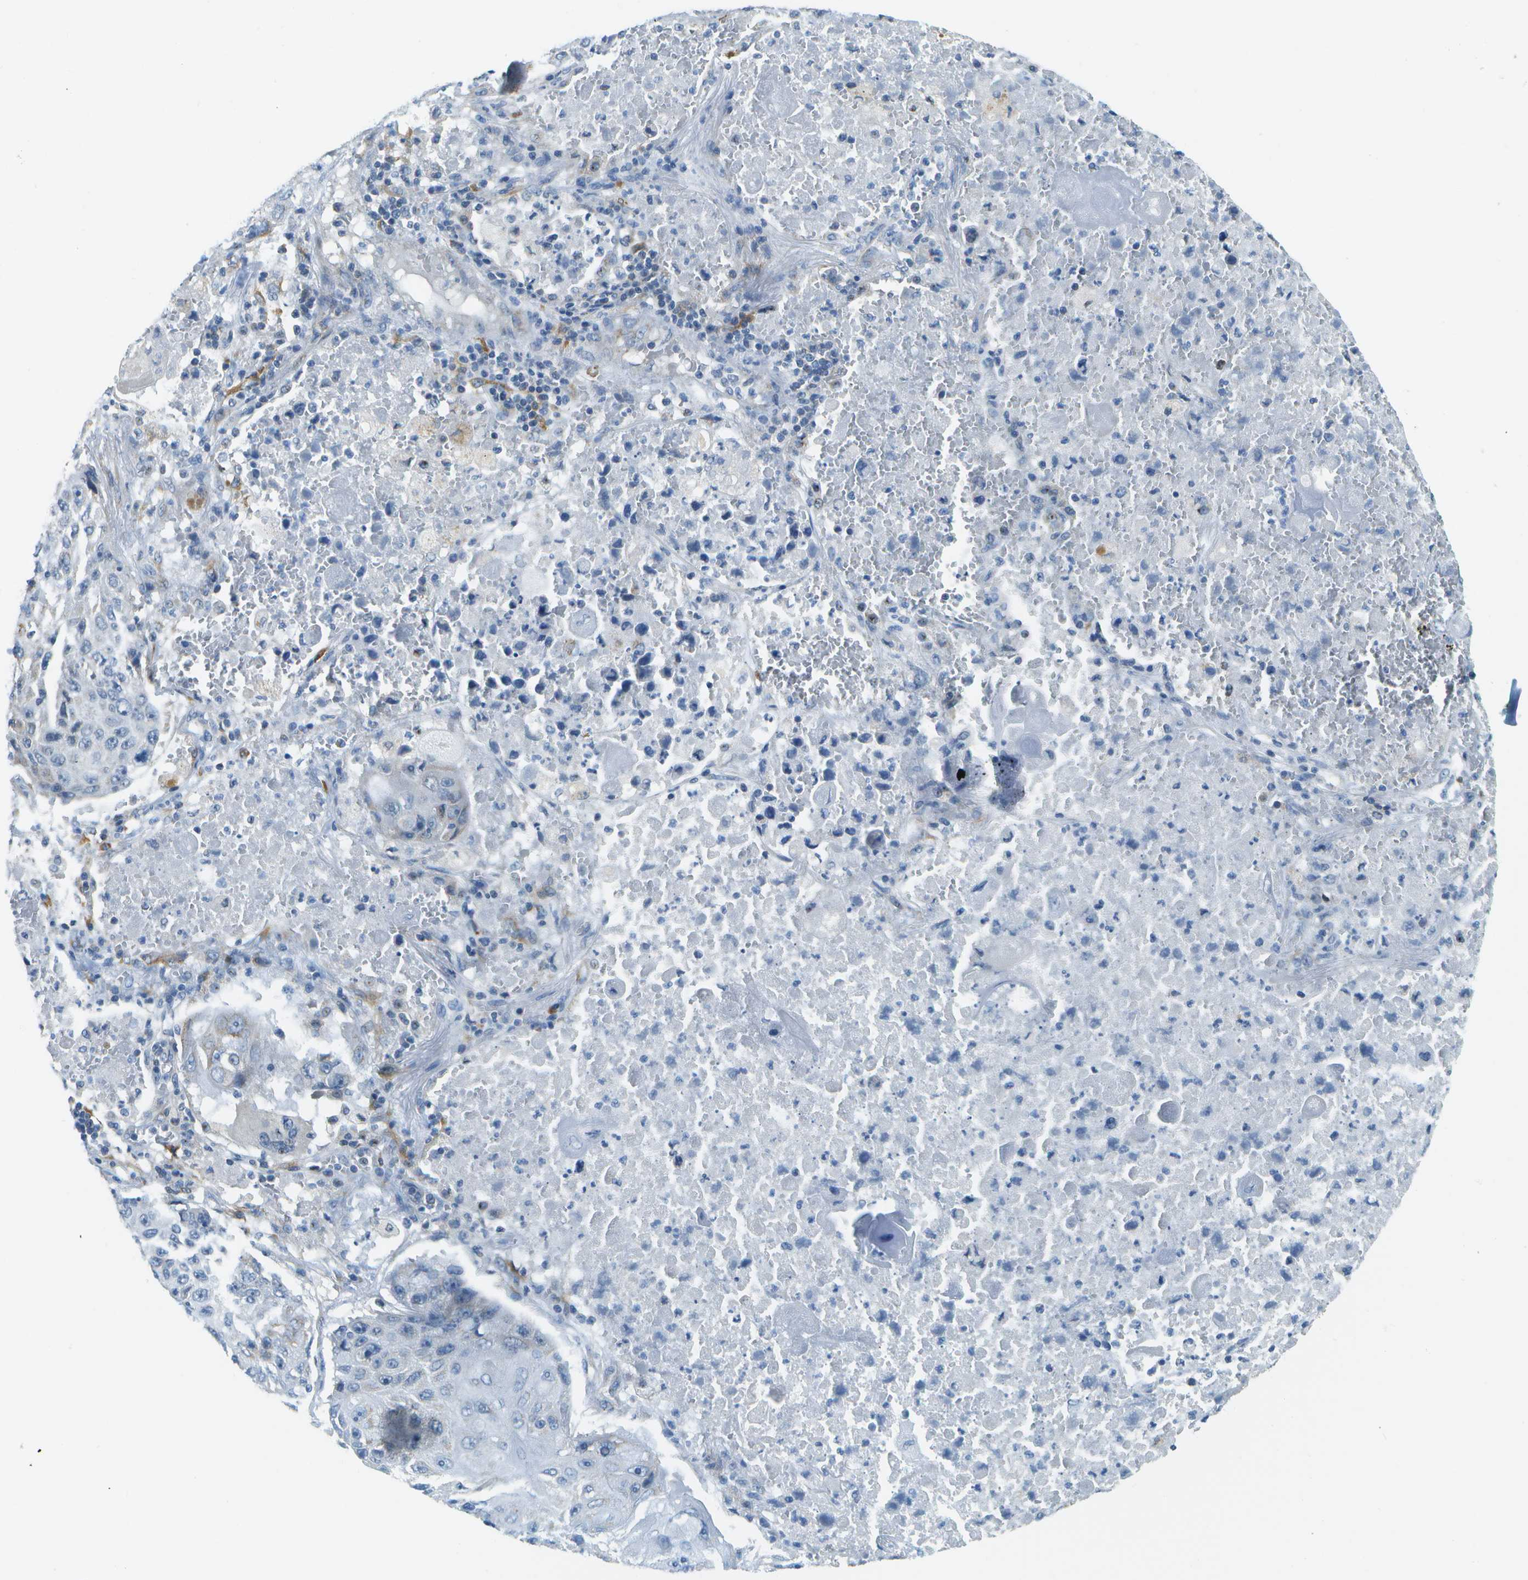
{"staining": {"intensity": "negative", "quantity": "none", "location": "none"}, "tissue": "lung cancer", "cell_type": "Tumor cells", "image_type": "cancer", "snomed": [{"axis": "morphology", "description": "Squamous cell carcinoma, NOS"}, {"axis": "topography", "description": "Lung"}], "caption": "A micrograph of squamous cell carcinoma (lung) stained for a protein demonstrates no brown staining in tumor cells.", "gene": "PTGIS", "patient": {"sex": "male", "age": 61}}